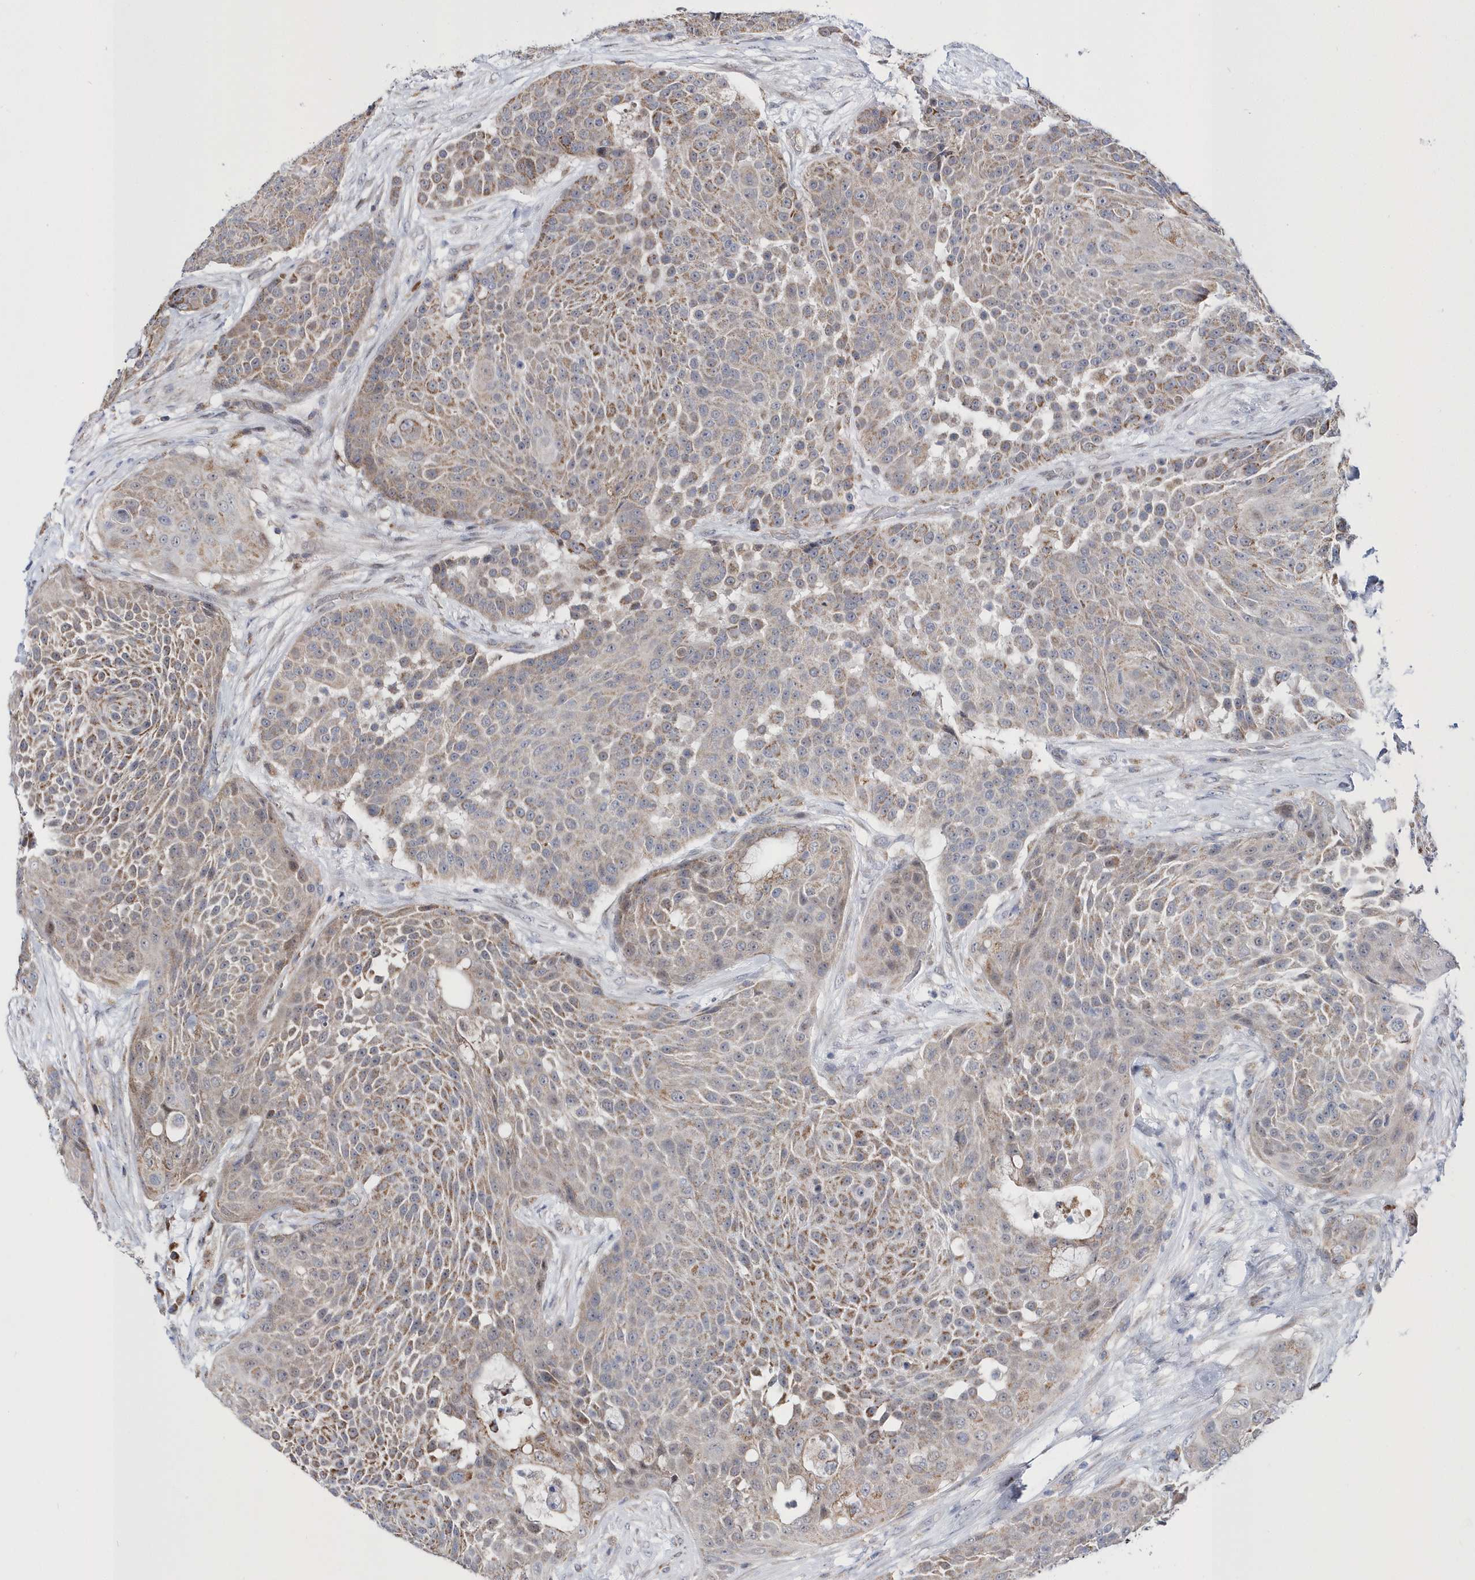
{"staining": {"intensity": "moderate", "quantity": ">75%", "location": "cytoplasmic/membranous"}, "tissue": "urothelial cancer", "cell_type": "Tumor cells", "image_type": "cancer", "snomed": [{"axis": "morphology", "description": "Urothelial carcinoma, High grade"}, {"axis": "topography", "description": "Urinary bladder"}], "caption": "This photomicrograph displays urothelial cancer stained with immunohistochemistry (IHC) to label a protein in brown. The cytoplasmic/membranous of tumor cells show moderate positivity for the protein. Nuclei are counter-stained blue.", "gene": "SPATA5", "patient": {"sex": "female", "age": 63}}